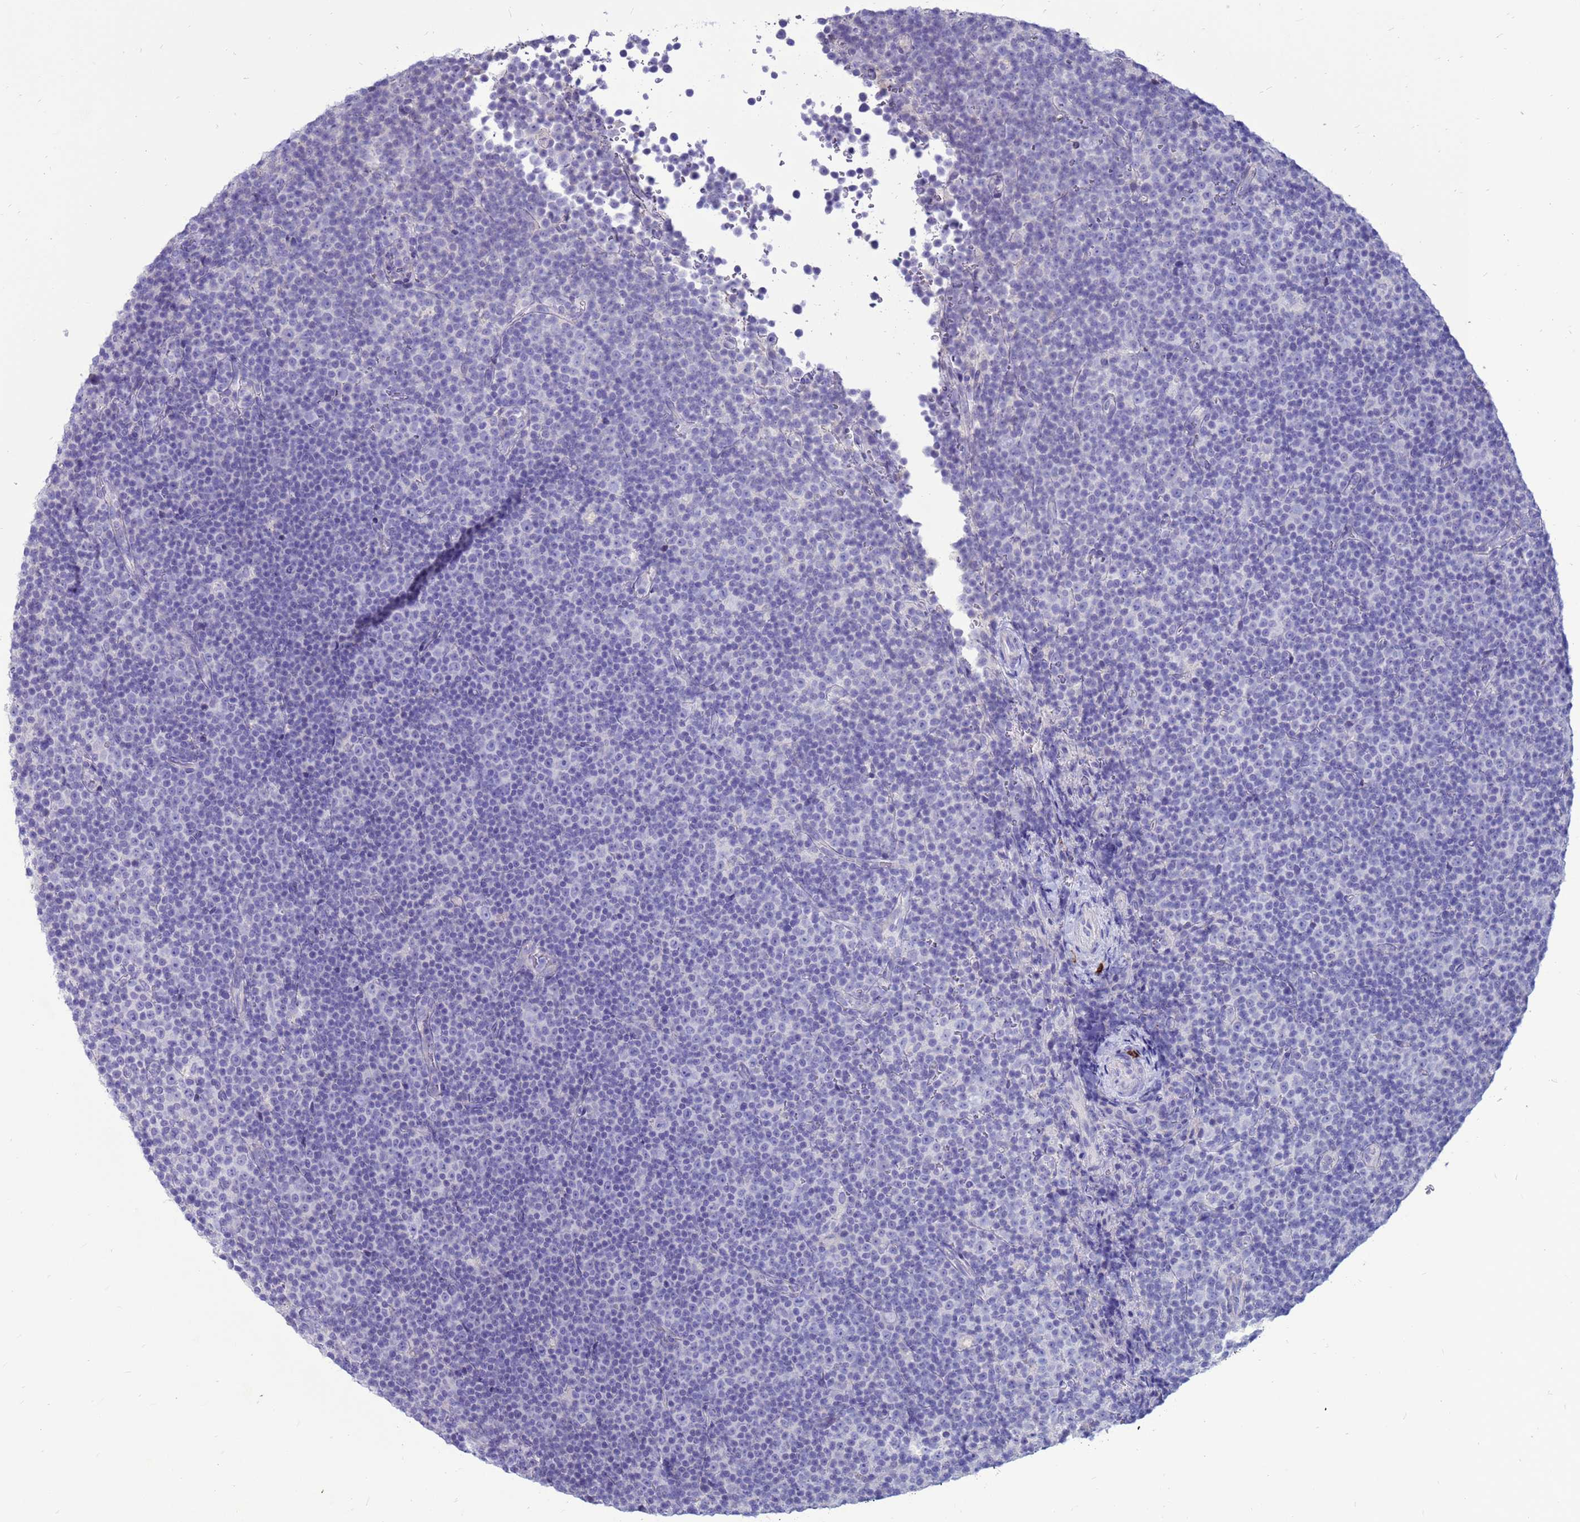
{"staining": {"intensity": "negative", "quantity": "none", "location": "none"}, "tissue": "lymphoma", "cell_type": "Tumor cells", "image_type": "cancer", "snomed": [{"axis": "morphology", "description": "Malignant lymphoma, non-Hodgkin's type, Low grade"}, {"axis": "topography", "description": "Lymph node"}], "caption": "High power microscopy micrograph of an immunohistochemistry photomicrograph of low-grade malignant lymphoma, non-Hodgkin's type, revealing no significant expression in tumor cells.", "gene": "PDE10A", "patient": {"sex": "female", "age": 67}}